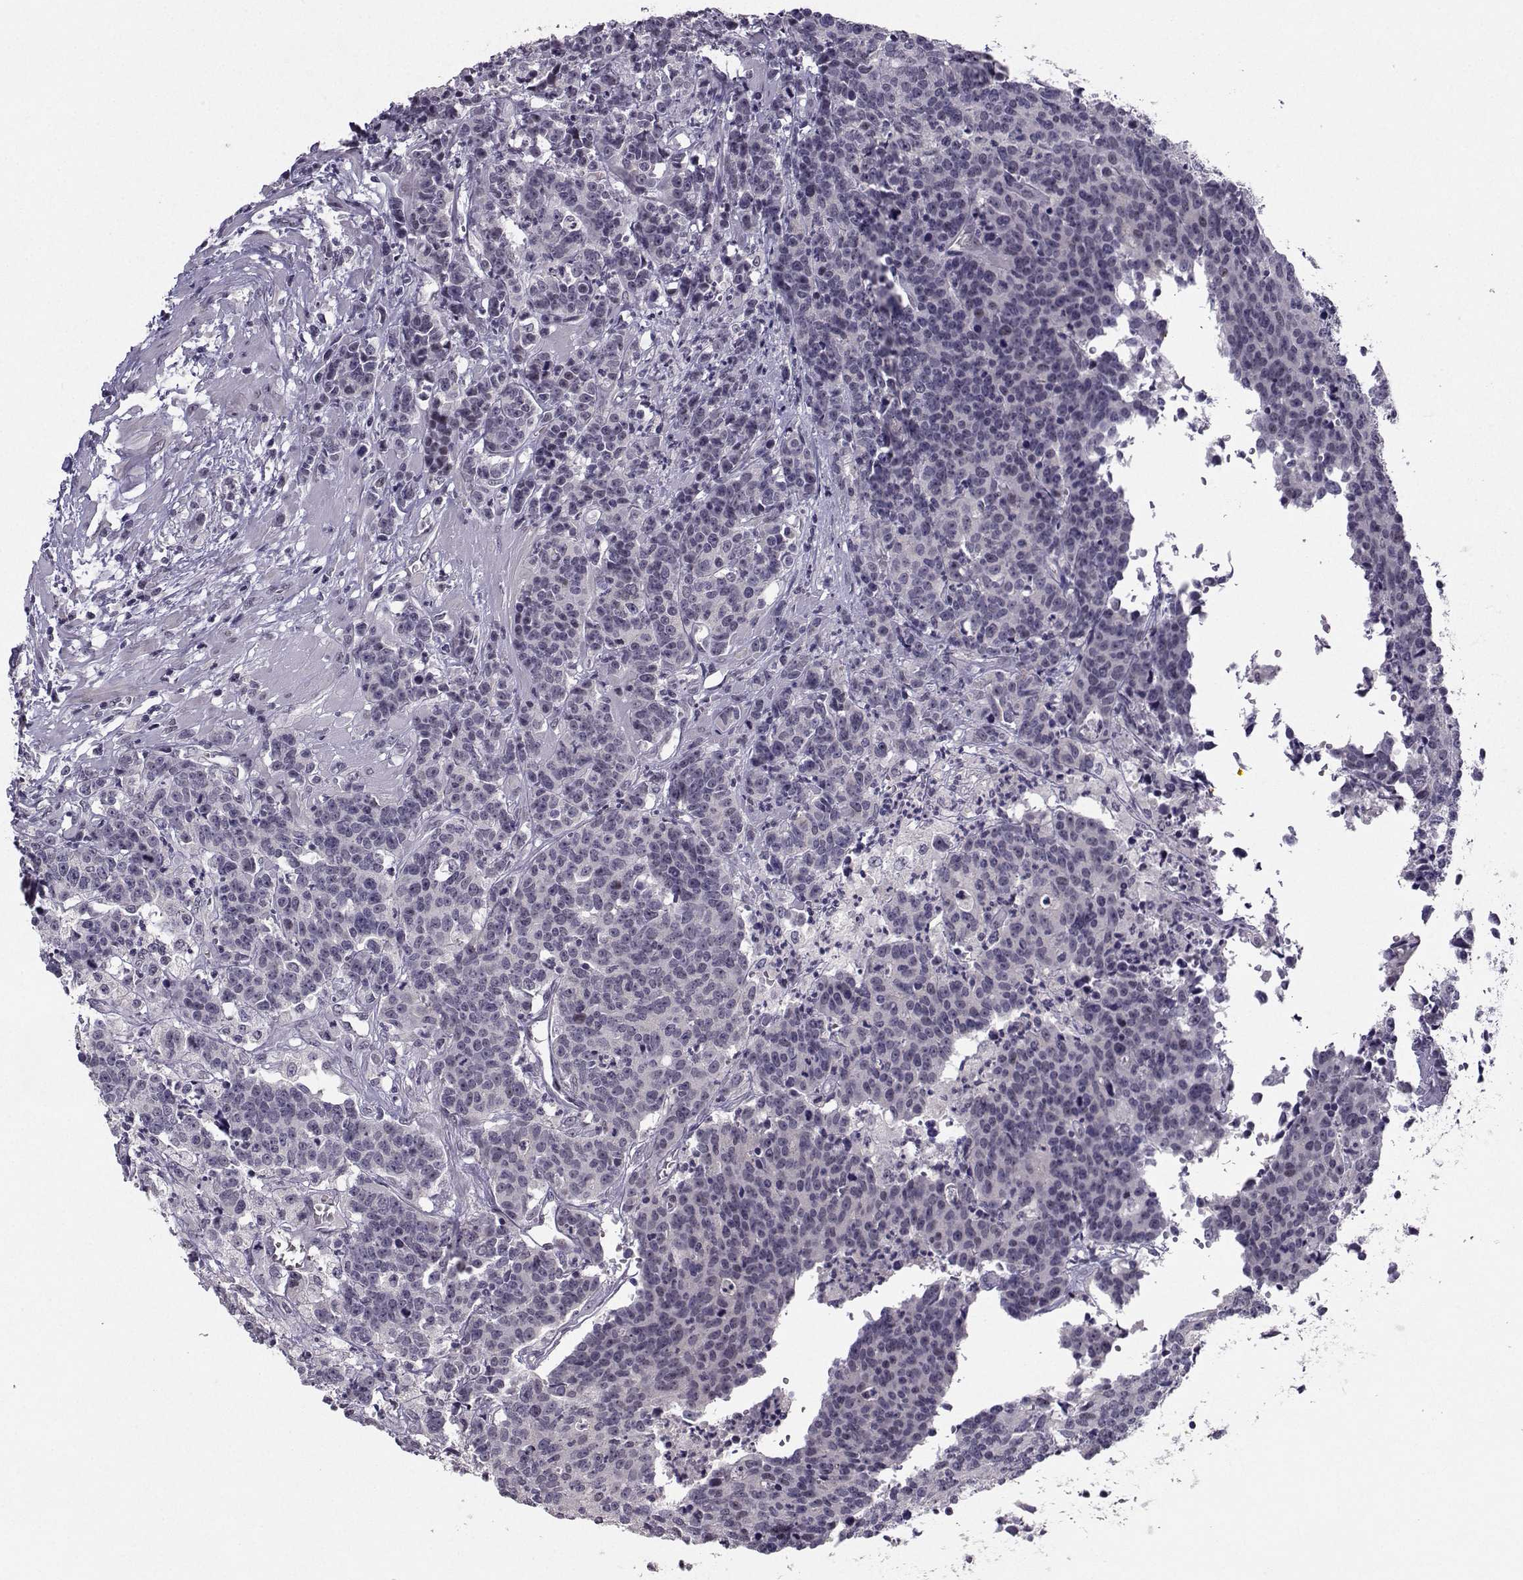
{"staining": {"intensity": "negative", "quantity": "none", "location": "none"}, "tissue": "prostate cancer", "cell_type": "Tumor cells", "image_type": "cancer", "snomed": [{"axis": "morphology", "description": "Adenocarcinoma, NOS"}, {"axis": "topography", "description": "Prostate"}], "caption": "There is no significant expression in tumor cells of prostate adenocarcinoma. The staining was performed using DAB to visualize the protein expression in brown, while the nuclei were stained in blue with hematoxylin (Magnification: 20x).", "gene": "LIN28A", "patient": {"sex": "male", "age": 67}}